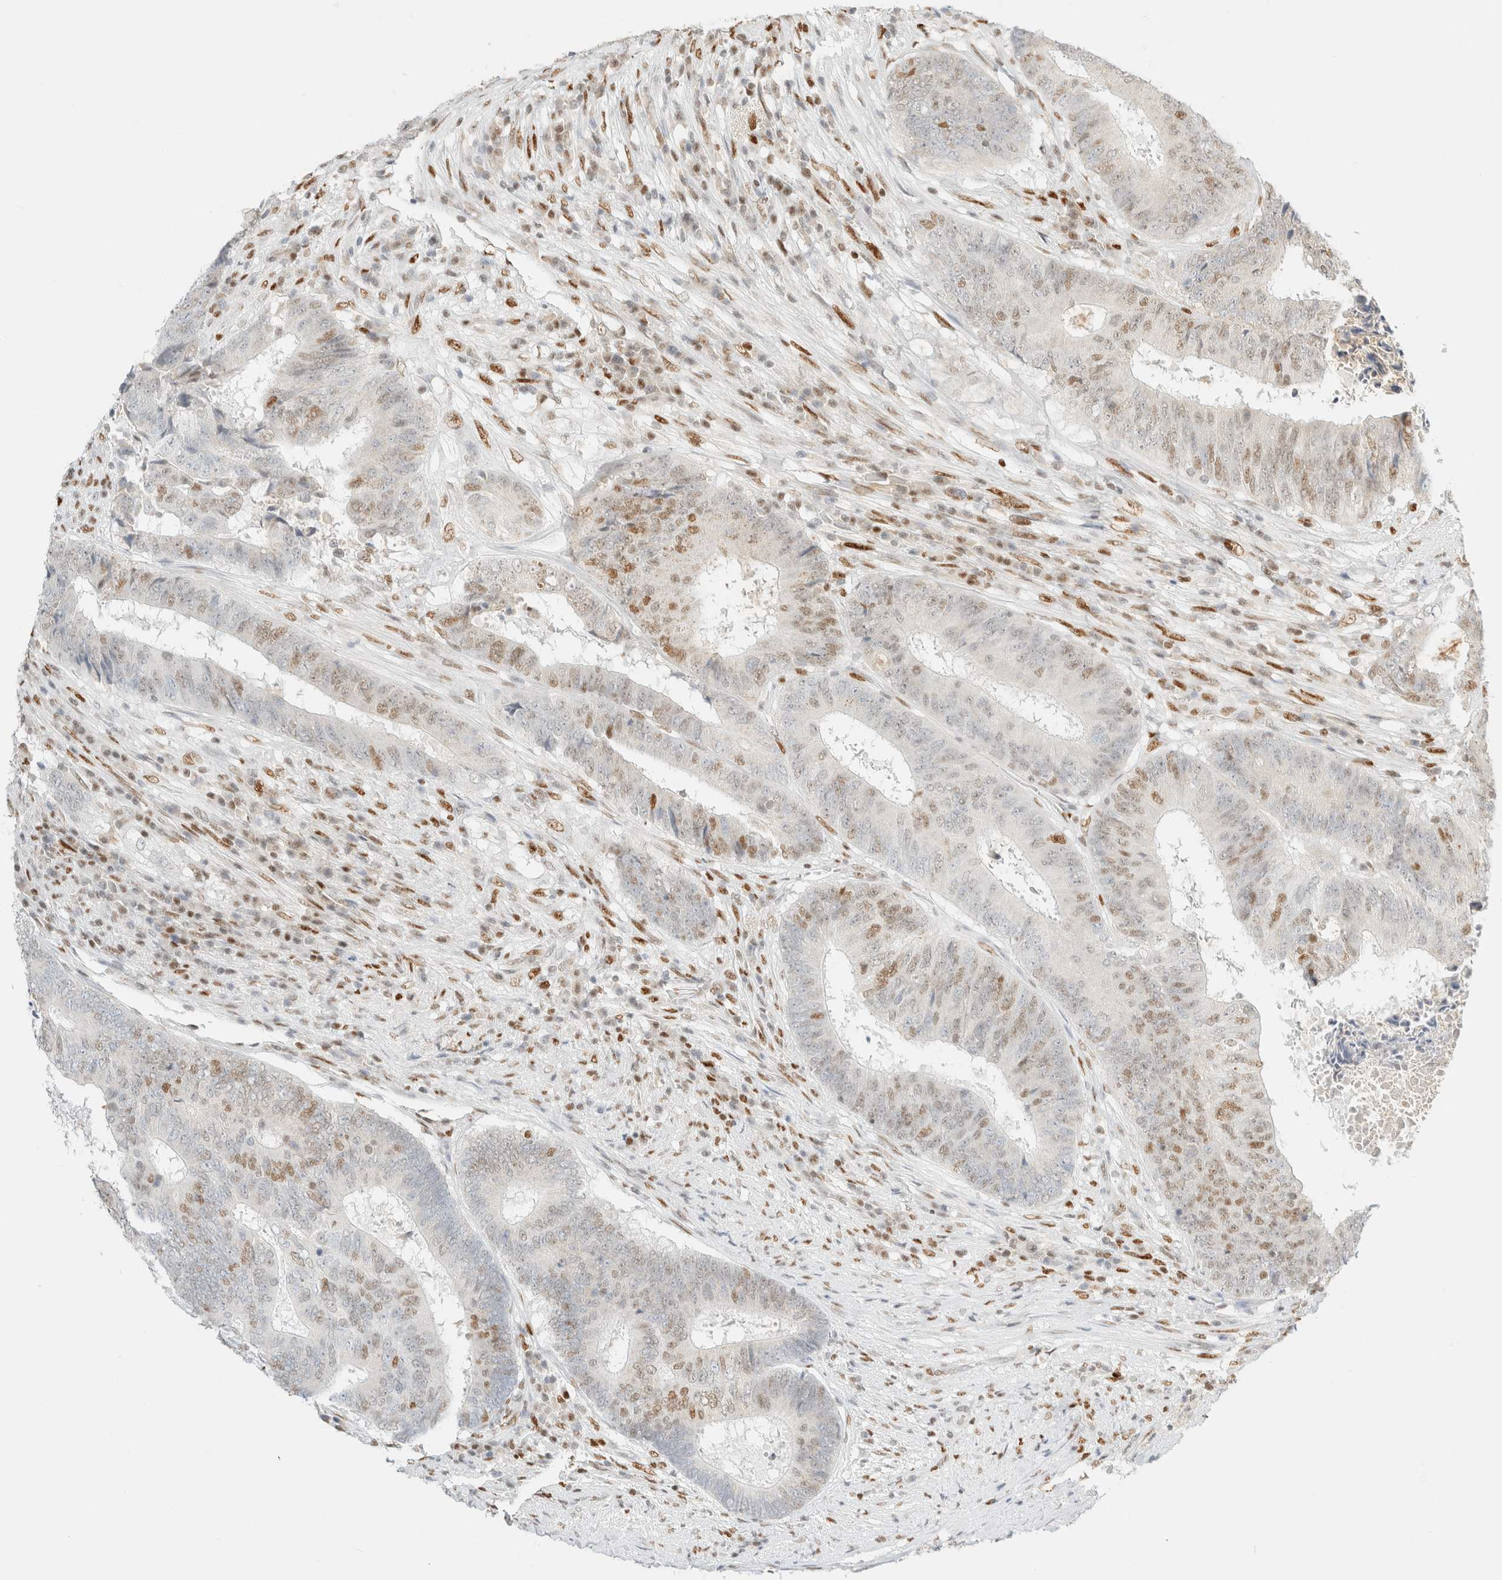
{"staining": {"intensity": "moderate", "quantity": "<25%", "location": "nuclear"}, "tissue": "colorectal cancer", "cell_type": "Tumor cells", "image_type": "cancer", "snomed": [{"axis": "morphology", "description": "Adenocarcinoma, NOS"}, {"axis": "topography", "description": "Rectum"}], "caption": "Immunohistochemical staining of human colorectal cancer (adenocarcinoma) displays low levels of moderate nuclear protein positivity in about <25% of tumor cells.", "gene": "DDB2", "patient": {"sex": "male", "age": 72}}